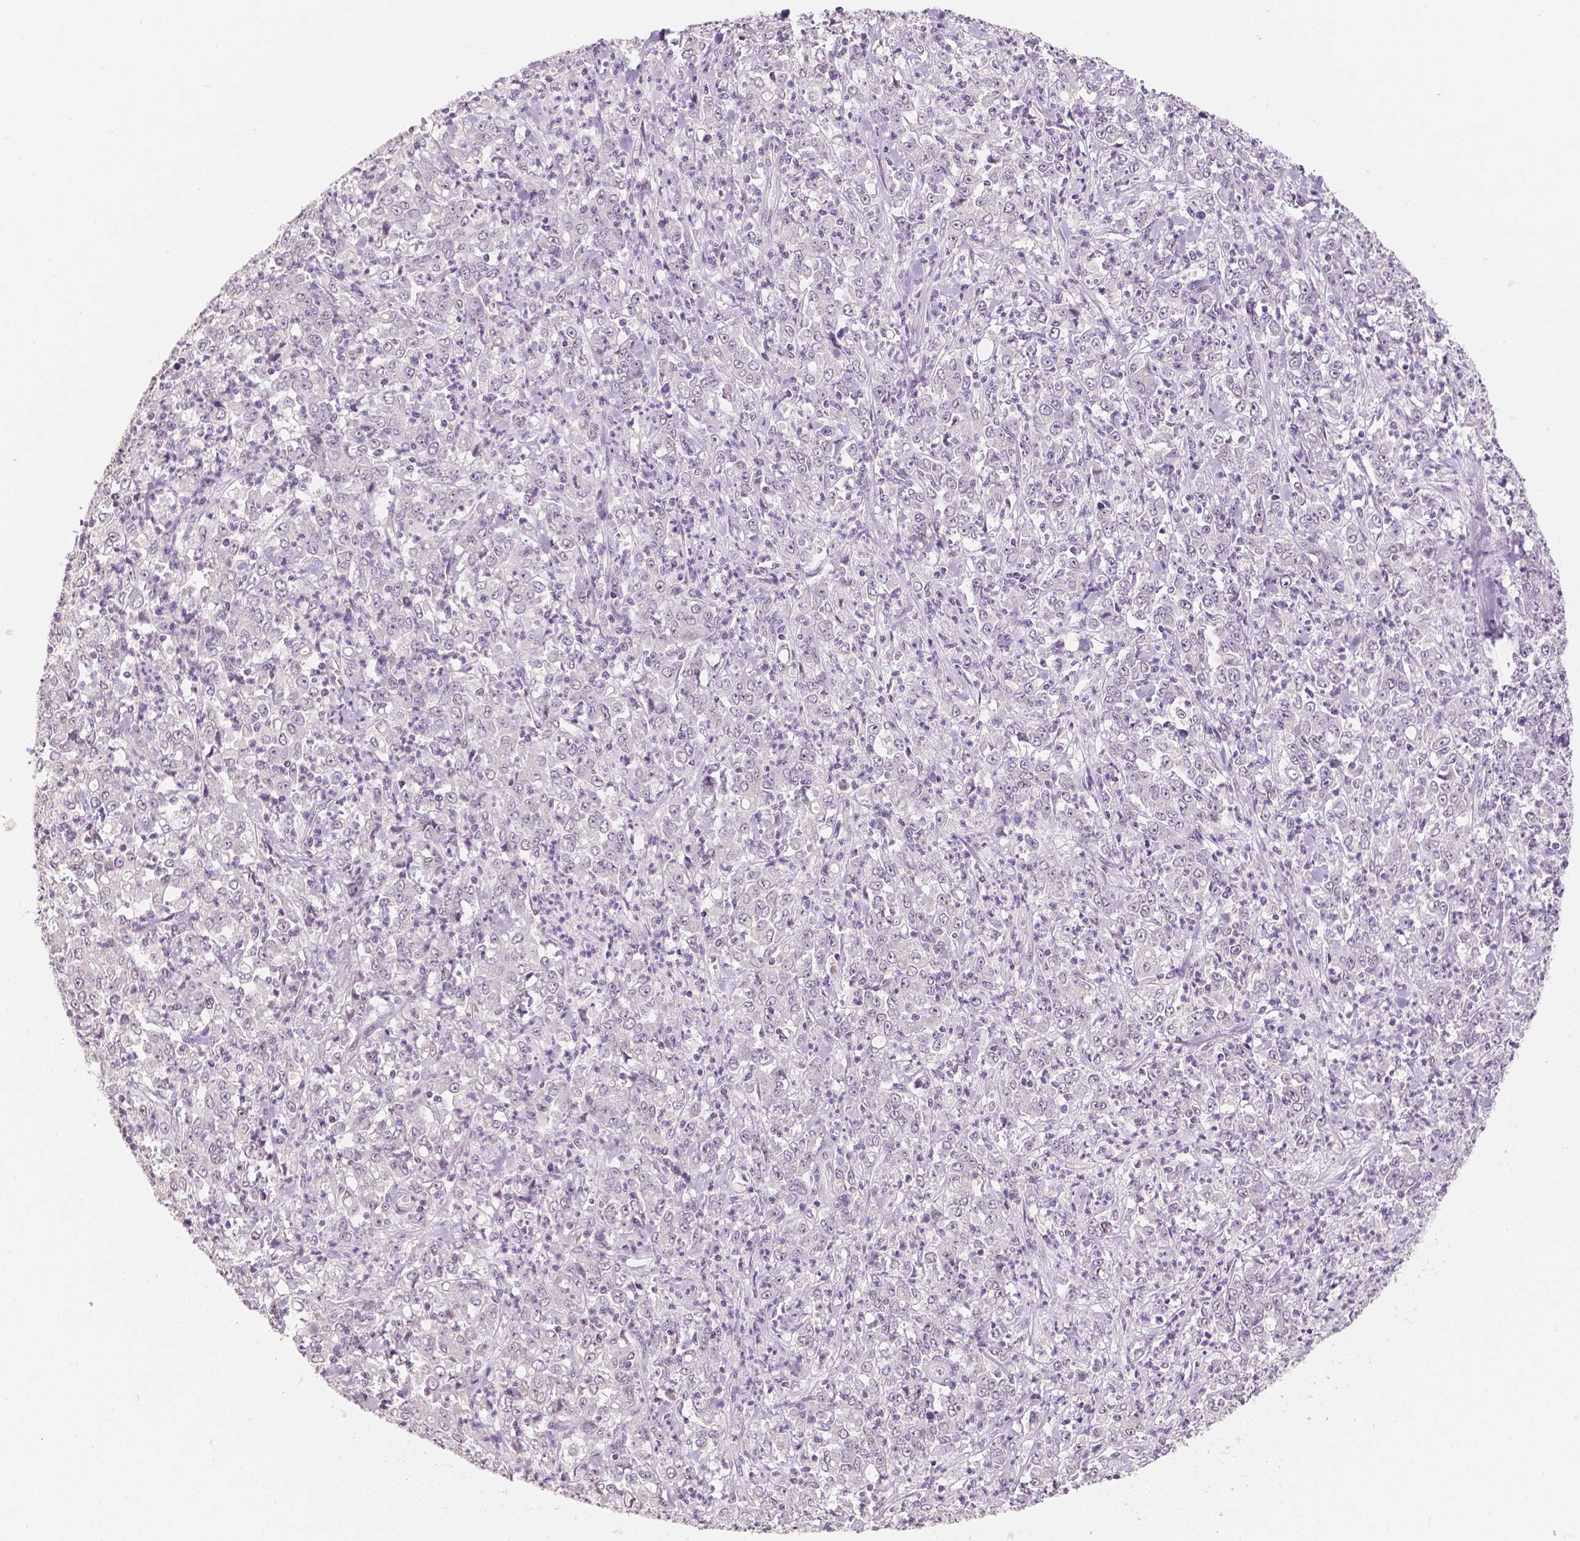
{"staining": {"intensity": "negative", "quantity": "none", "location": "none"}, "tissue": "stomach cancer", "cell_type": "Tumor cells", "image_type": "cancer", "snomed": [{"axis": "morphology", "description": "Adenocarcinoma, NOS"}, {"axis": "topography", "description": "Stomach, lower"}], "caption": "Human stomach adenocarcinoma stained for a protein using immunohistochemistry (IHC) shows no expression in tumor cells.", "gene": "KDM5B", "patient": {"sex": "female", "age": 71}}